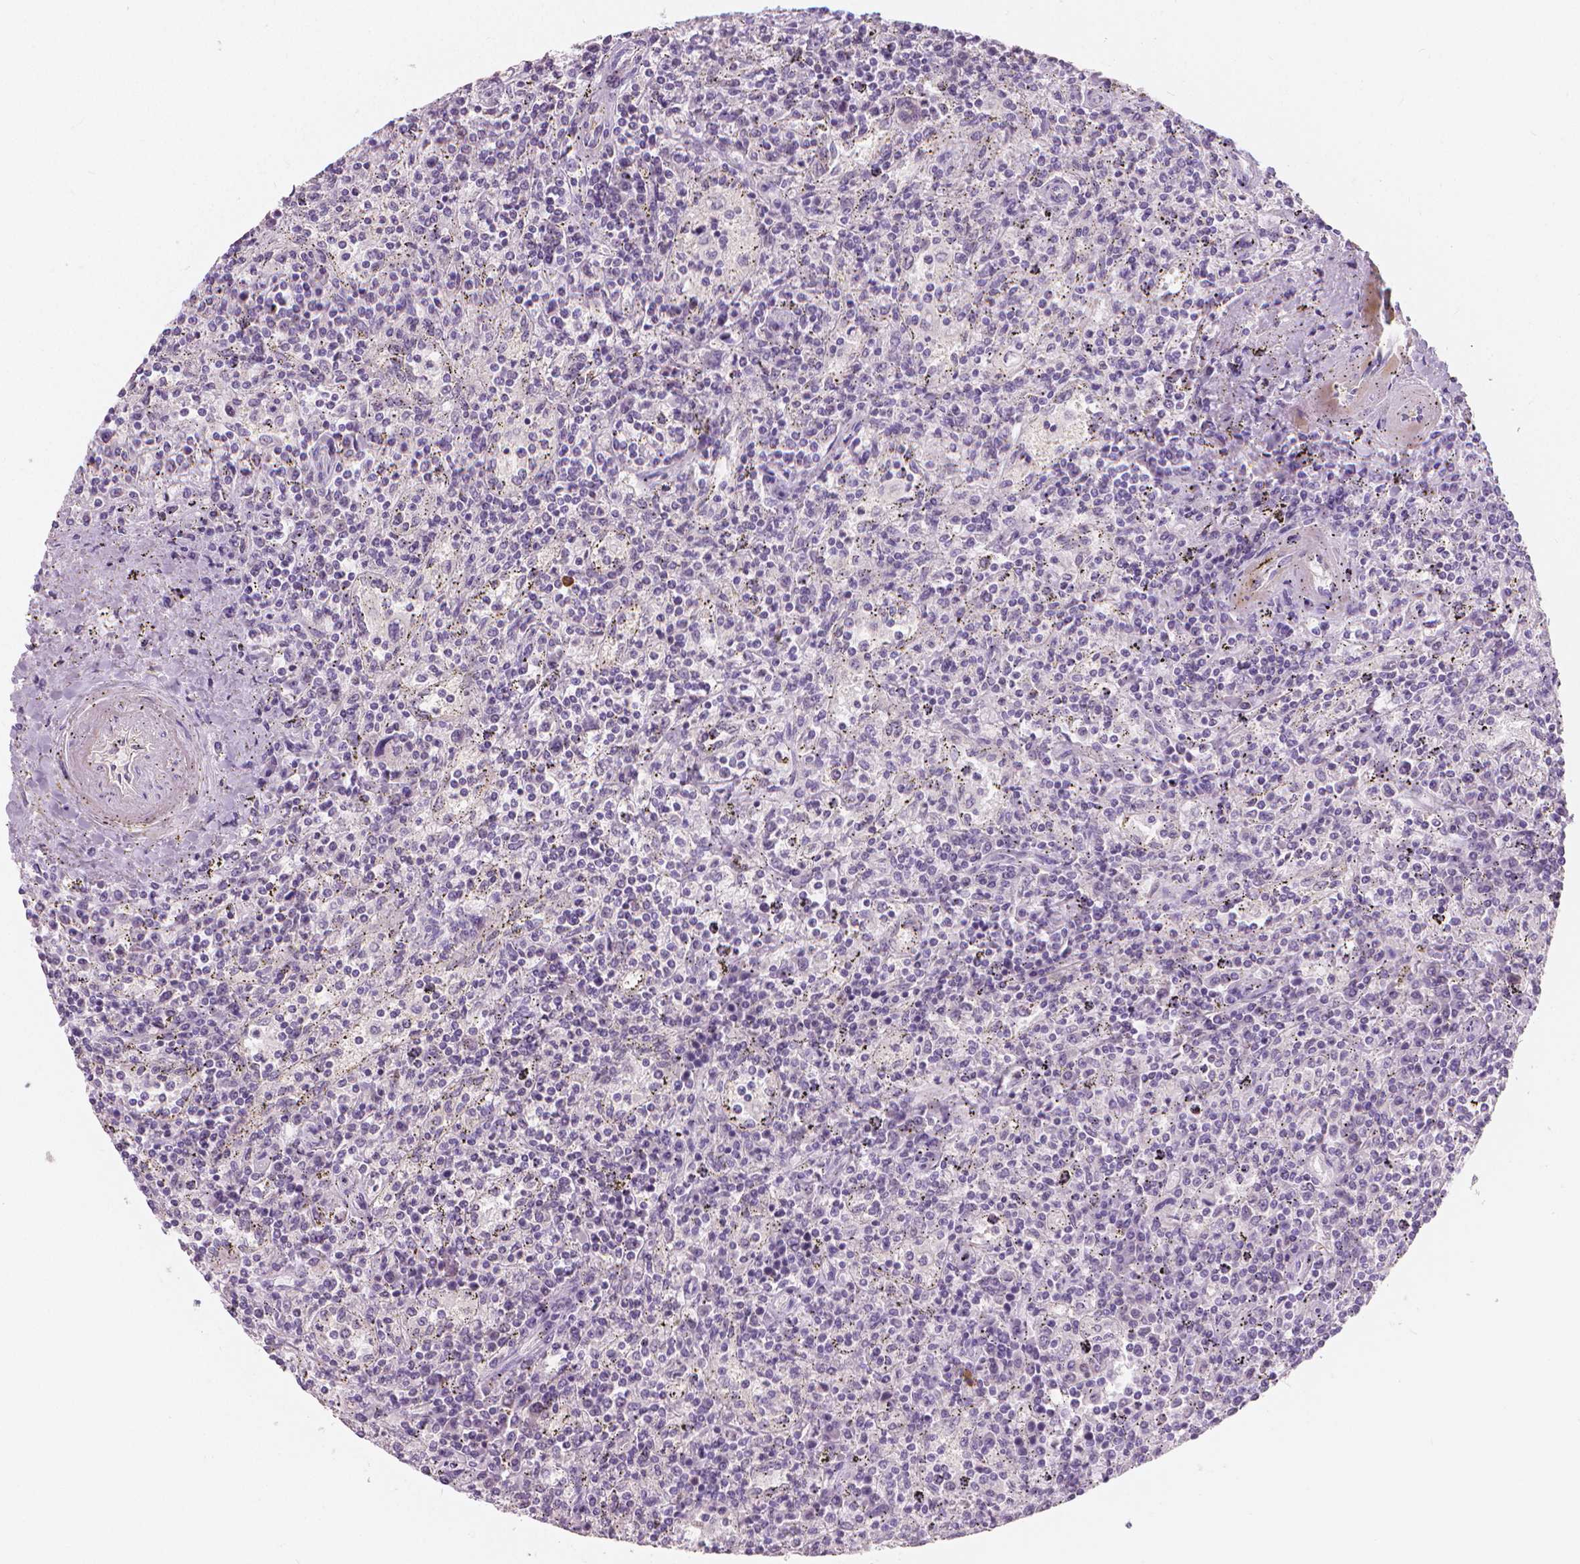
{"staining": {"intensity": "negative", "quantity": "none", "location": "none"}, "tissue": "lymphoma", "cell_type": "Tumor cells", "image_type": "cancer", "snomed": [{"axis": "morphology", "description": "Malignant lymphoma, non-Hodgkin's type, Low grade"}, {"axis": "topography", "description": "Spleen"}], "caption": "Photomicrograph shows no protein expression in tumor cells of malignant lymphoma, non-Hodgkin's type (low-grade) tissue.", "gene": "APOA4", "patient": {"sex": "male", "age": 62}}